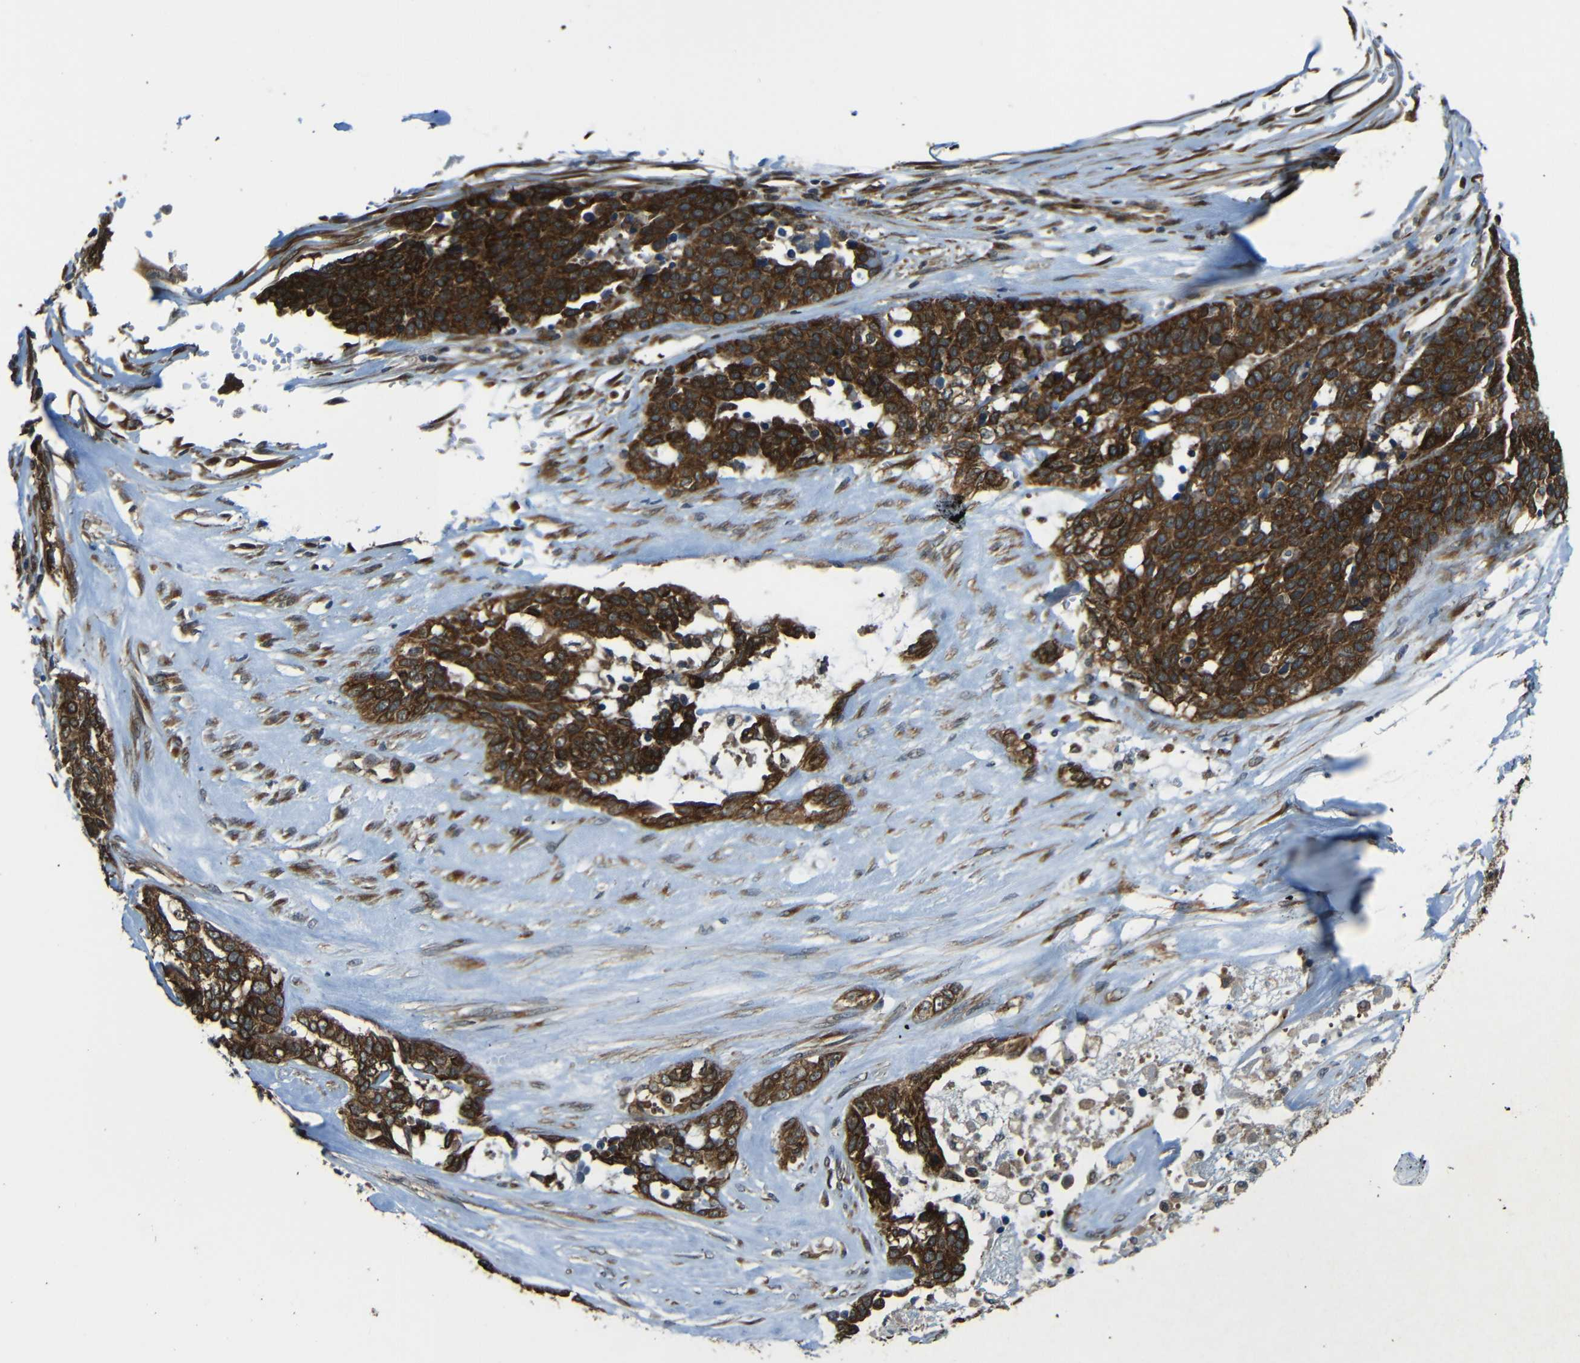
{"staining": {"intensity": "strong", "quantity": ">75%", "location": "cytoplasmic/membranous"}, "tissue": "ovarian cancer", "cell_type": "Tumor cells", "image_type": "cancer", "snomed": [{"axis": "morphology", "description": "Cystadenocarcinoma, serous, NOS"}, {"axis": "topography", "description": "Ovary"}], "caption": "The histopathology image exhibits a brown stain indicating the presence of a protein in the cytoplasmic/membranous of tumor cells in serous cystadenocarcinoma (ovarian).", "gene": "VAPB", "patient": {"sex": "female", "age": 44}}